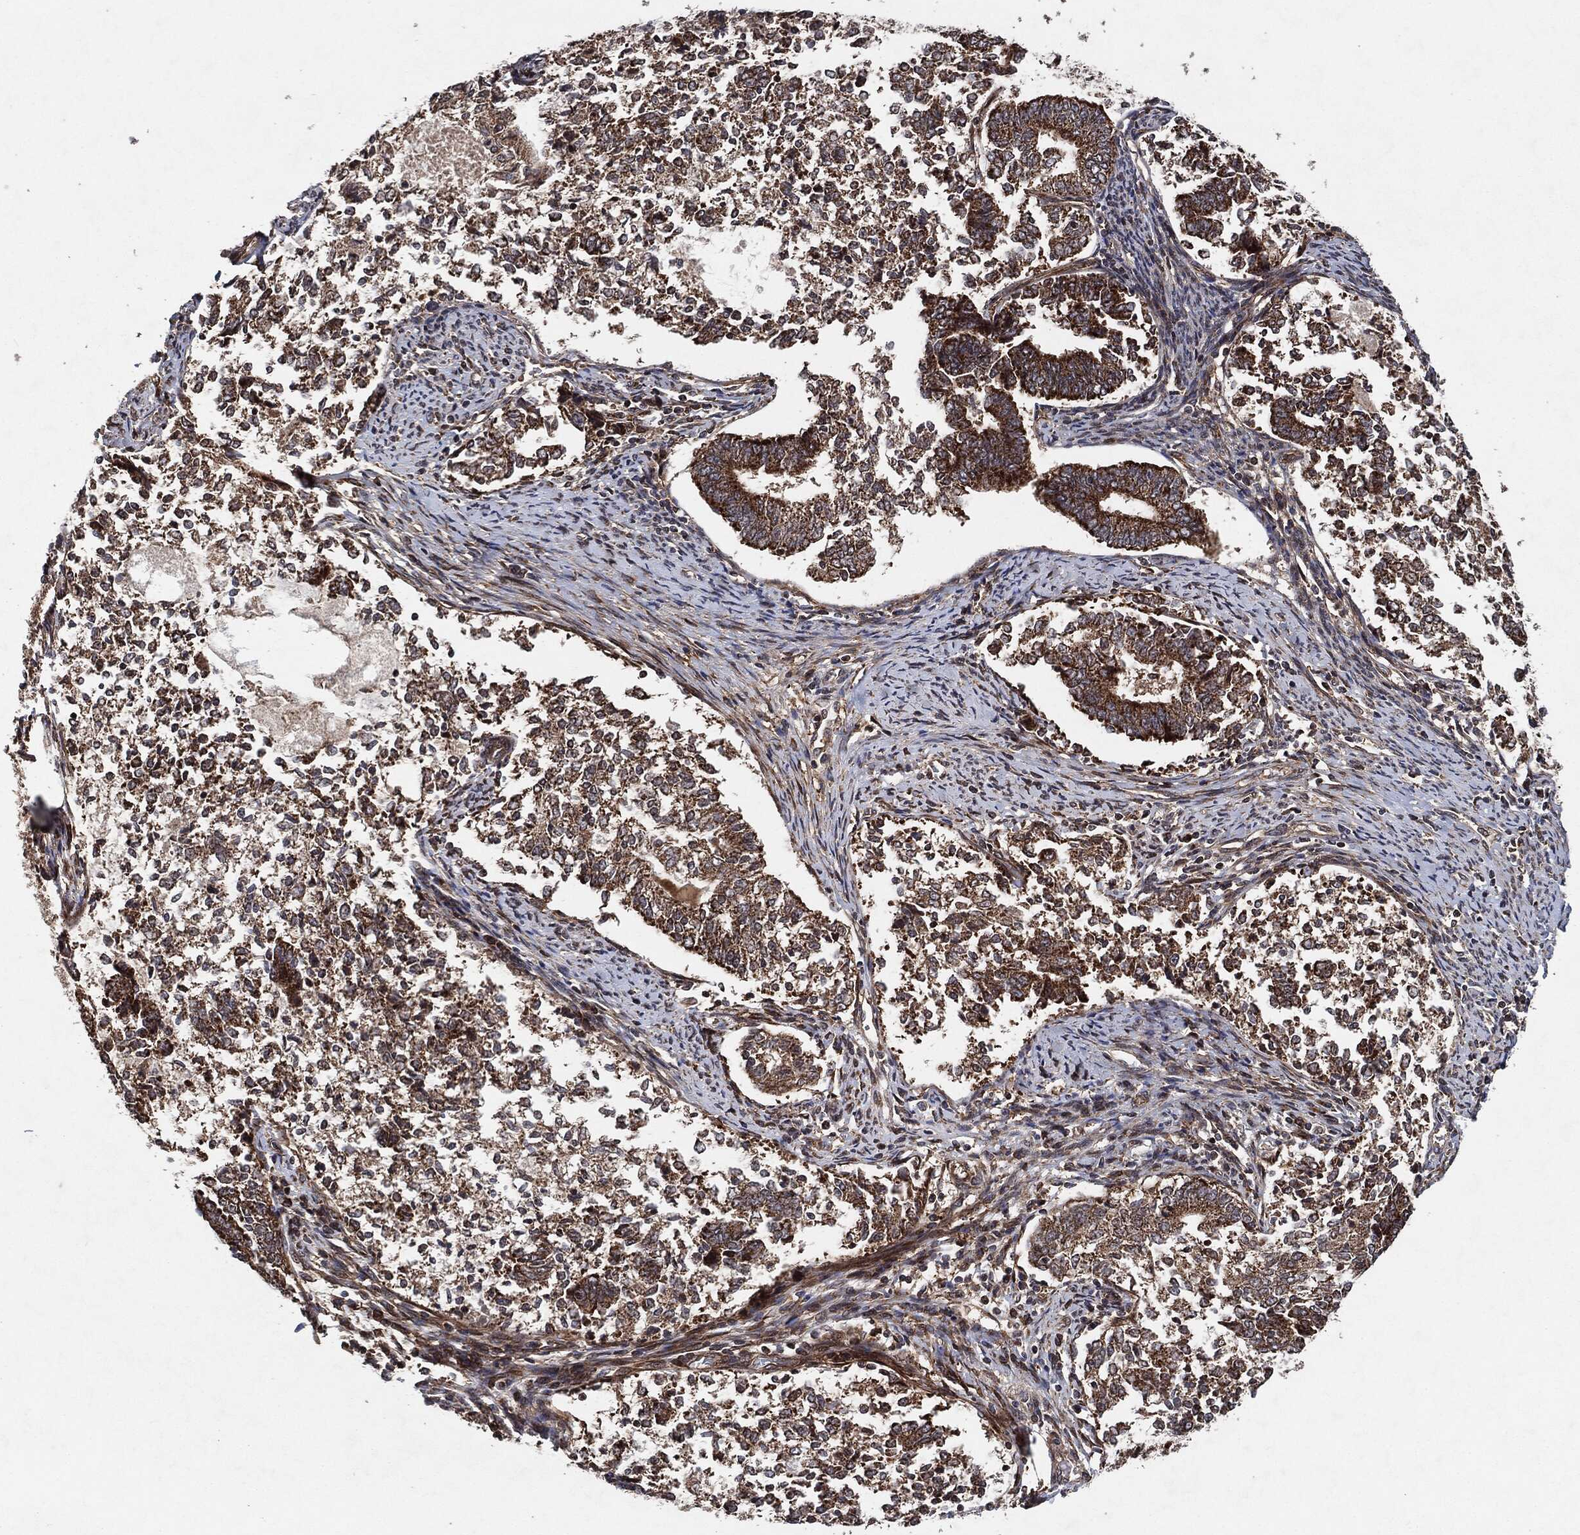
{"staining": {"intensity": "moderate", "quantity": ">75%", "location": "cytoplasmic/membranous"}, "tissue": "endometrial cancer", "cell_type": "Tumor cells", "image_type": "cancer", "snomed": [{"axis": "morphology", "description": "Adenocarcinoma, NOS"}, {"axis": "topography", "description": "Endometrium"}], "caption": "Protein analysis of endometrial cancer tissue reveals moderate cytoplasmic/membranous staining in about >75% of tumor cells.", "gene": "BCAR1", "patient": {"sex": "female", "age": 65}}